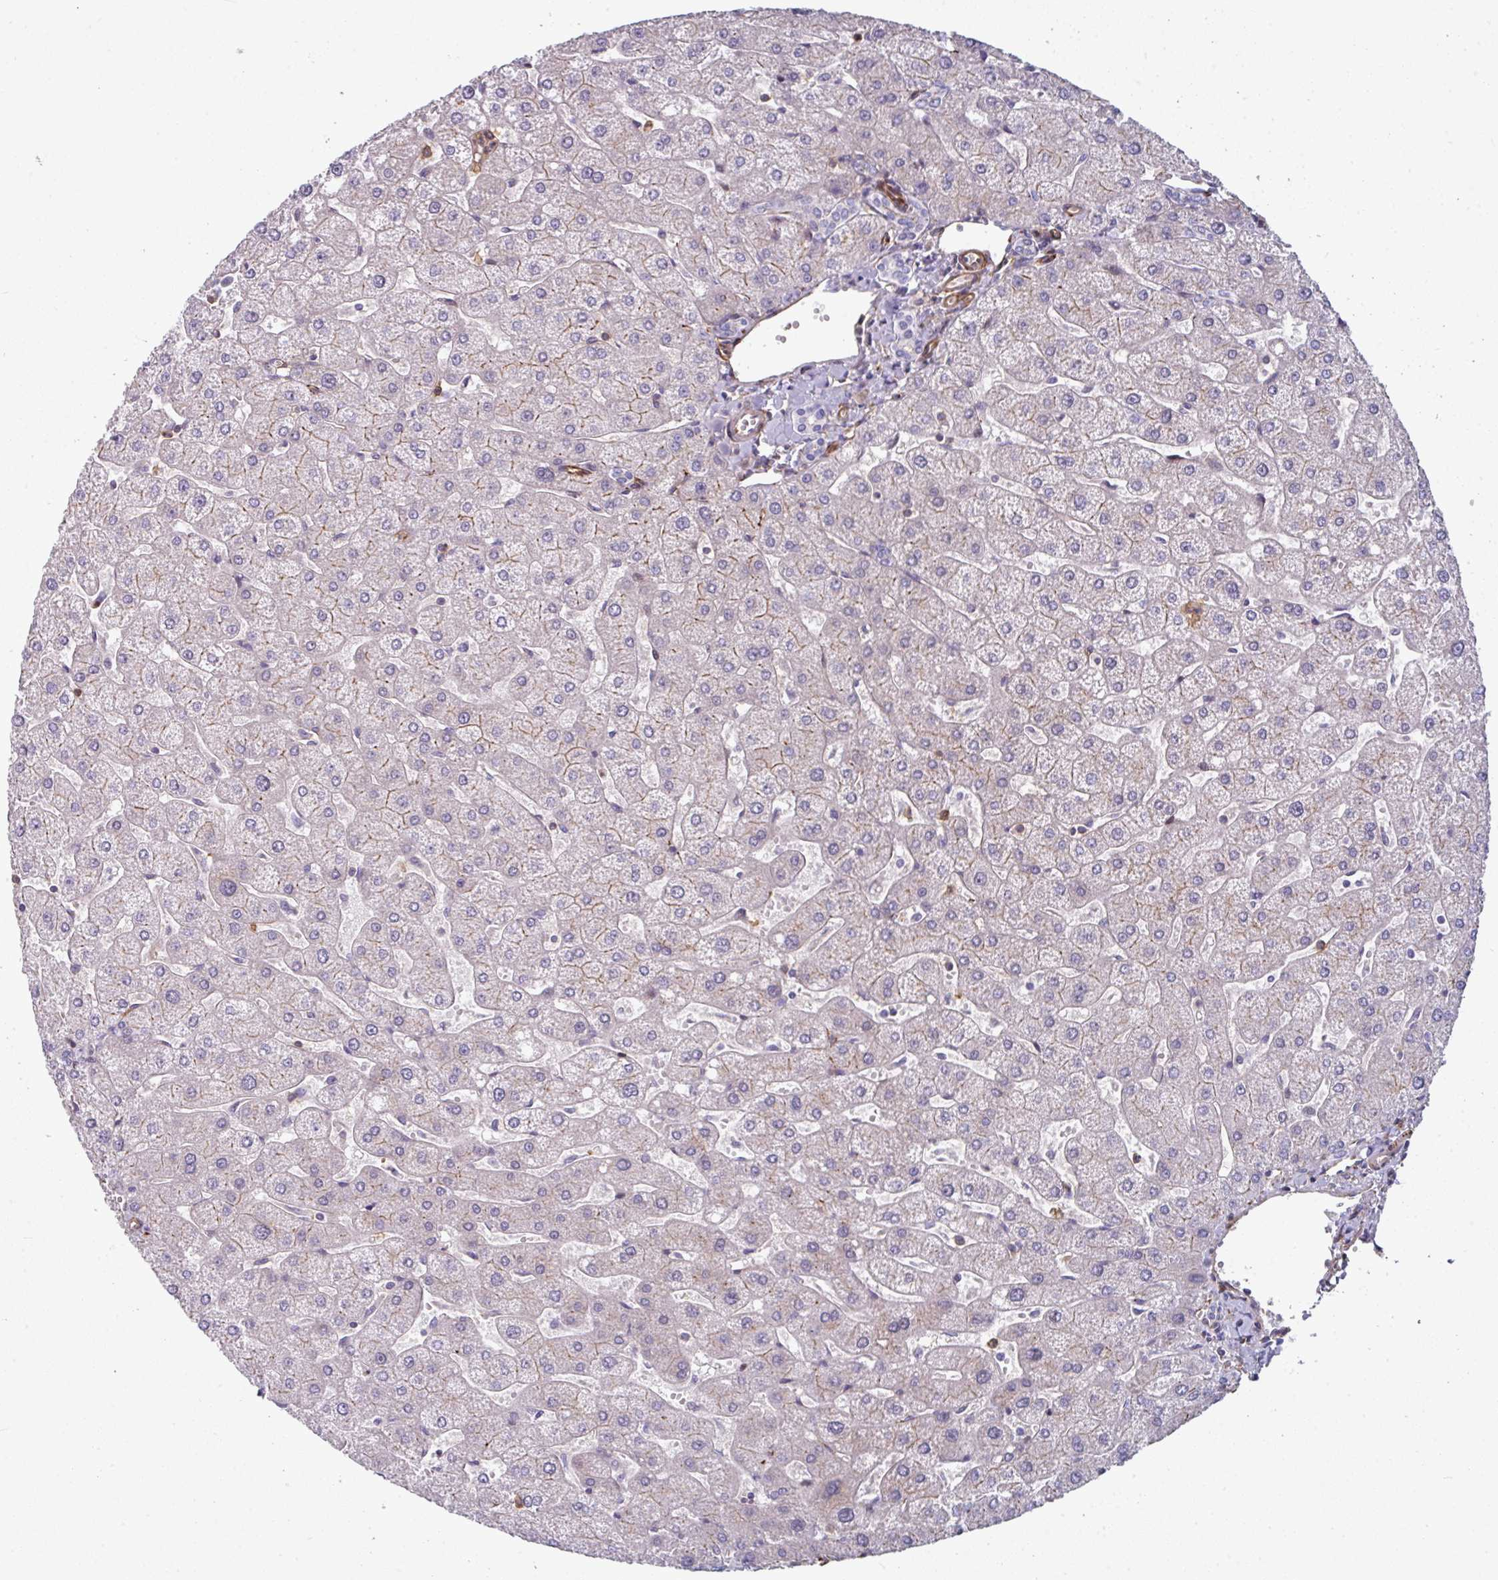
{"staining": {"intensity": "negative", "quantity": "none", "location": "none"}, "tissue": "liver", "cell_type": "Cholangiocytes", "image_type": "normal", "snomed": [{"axis": "morphology", "description": "Normal tissue, NOS"}, {"axis": "topography", "description": "Liver"}], "caption": "A high-resolution micrograph shows immunohistochemistry (IHC) staining of normal liver, which exhibits no significant positivity in cholangiocytes.", "gene": "BEND5", "patient": {"sex": "male", "age": 67}}